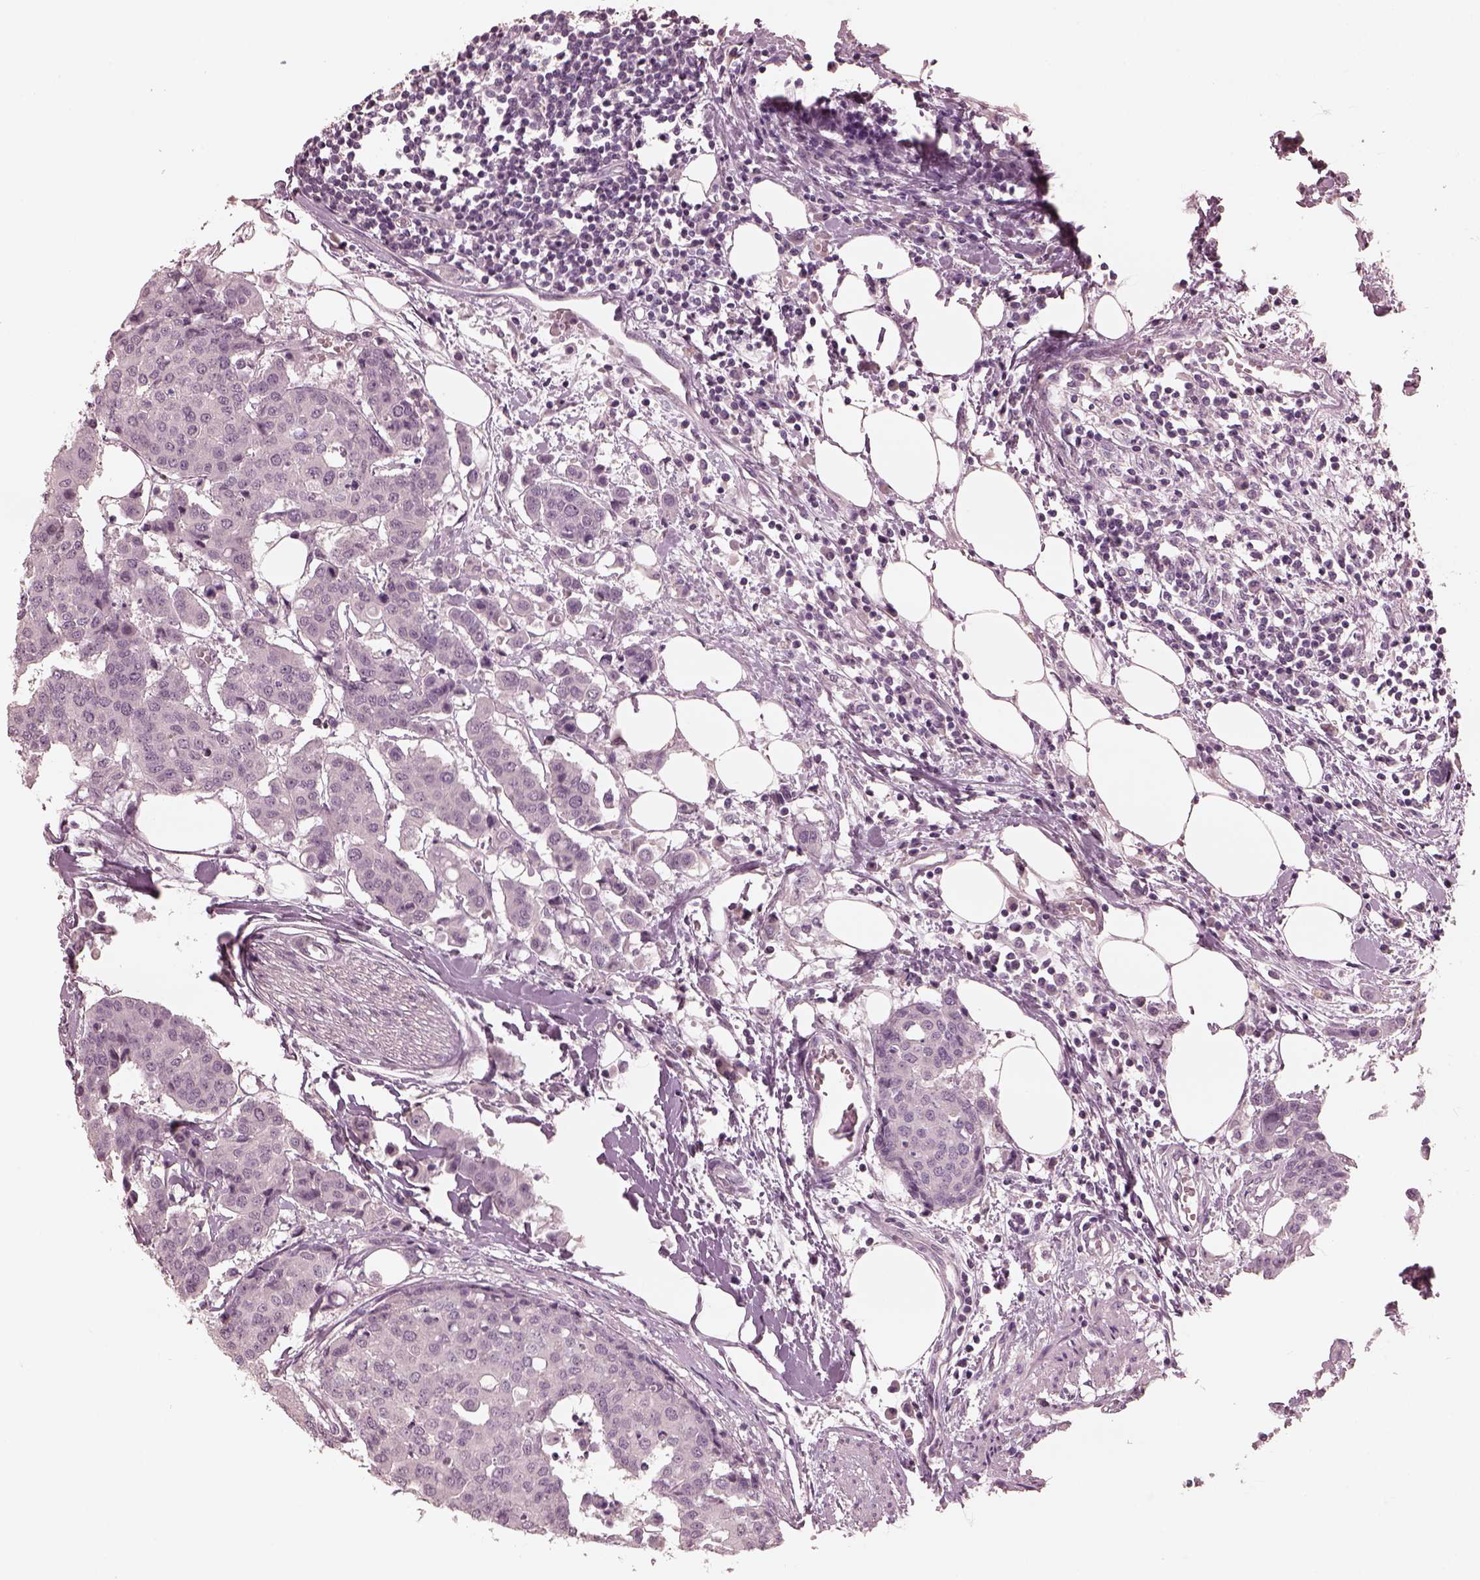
{"staining": {"intensity": "negative", "quantity": "none", "location": "none"}, "tissue": "carcinoid", "cell_type": "Tumor cells", "image_type": "cancer", "snomed": [{"axis": "morphology", "description": "Carcinoid, malignant, NOS"}, {"axis": "topography", "description": "Colon"}], "caption": "Immunohistochemical staining of carcinoid (malignant) displays no significant staining in tumor cells.", "gene": "OPTC", "patient": {"sex": "male", "age": 81}}